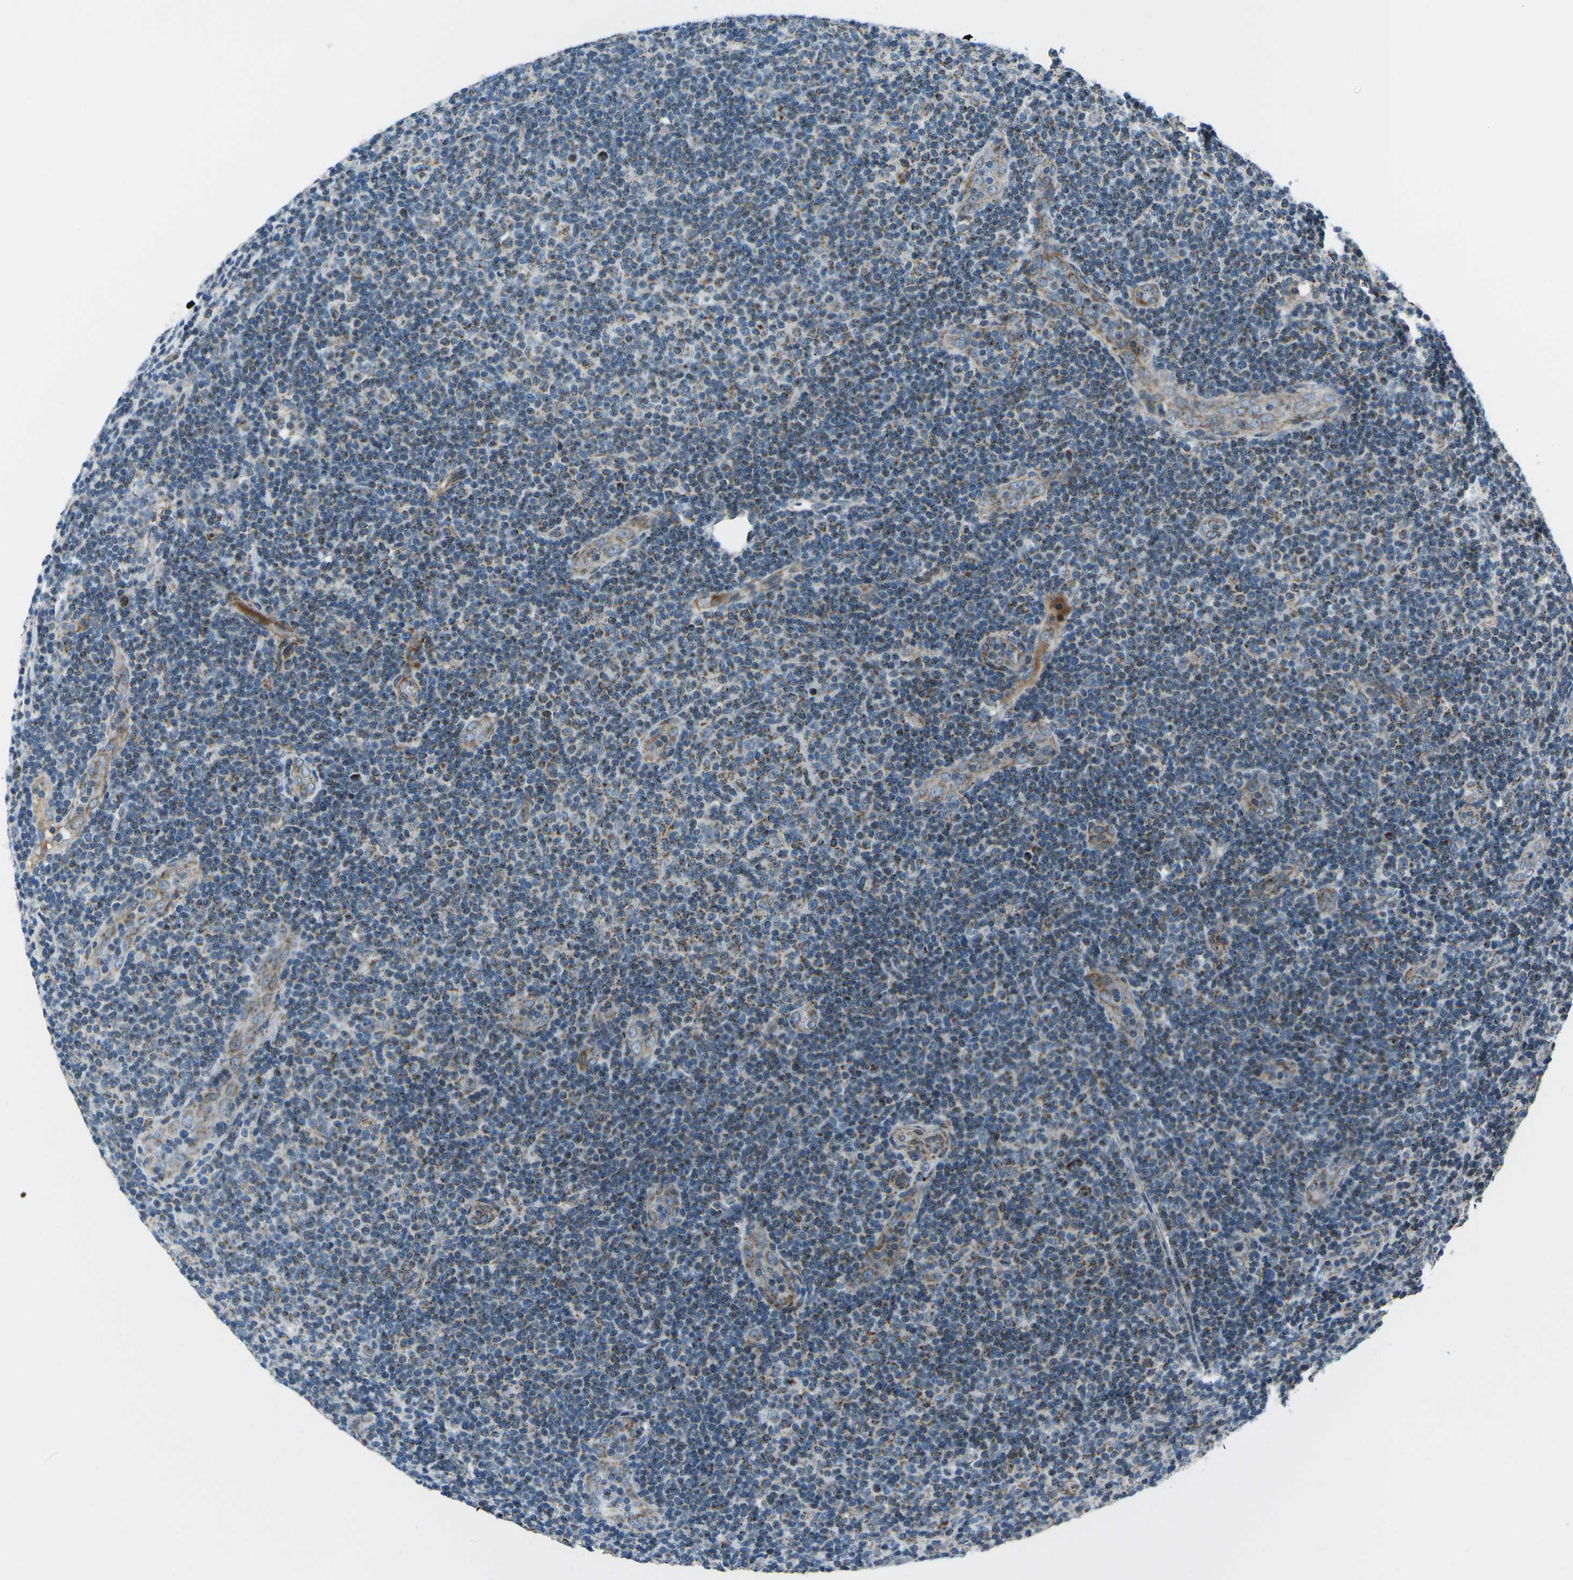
{"staining": {"intensity": "weak", "quantity": "25%-75%", "location": "cytoplasmic/membranous"}, "tissue": "lymphoma", "cell_type": "Tumor cells", "image_type": "cancer", "snomed": [{"axis": "morphology", "description": "Malignant lymphoma, non-Hodgkin's type, Low grade"}, {"axis": "topography", "description": "Lymph node"}], "caption": "Immunohistochemical staining of human malignant lymphoma, non-Hodgkin's type (low-grade) demonstrates weak cytoplasmic/membranous protein expression in approximately 25%-75% of tumor cells.", "gene": "RFESD", "patient": {"sex": "male", "age": 83}}